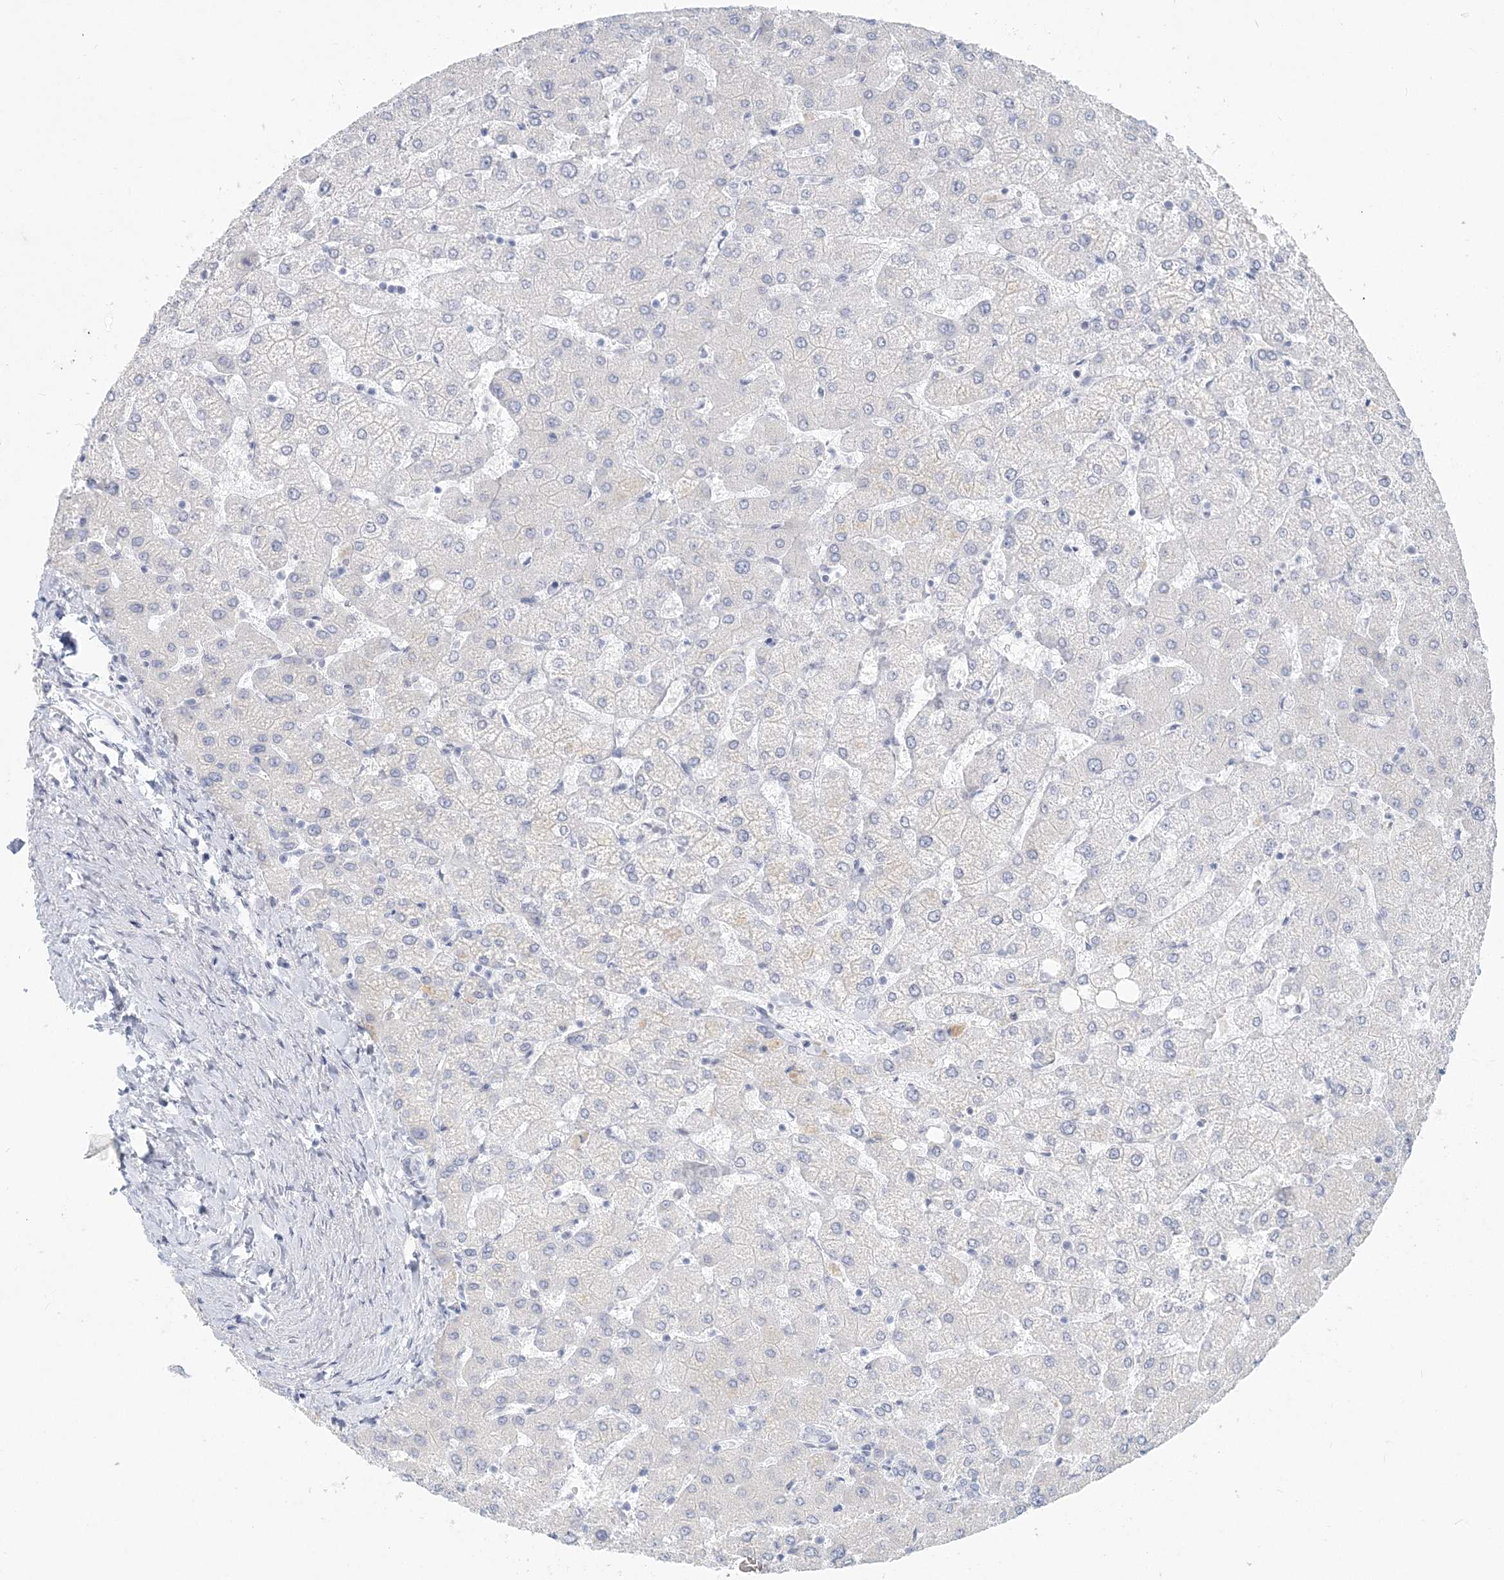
{"staining": {"intensity": "negative", "quantity": "none", "location": "none"}, "tissue": "liver", "cell_type": "Cholangiocytes", "image_type": "normal", "snomed": [{"axis": "morphology", "description": "Normal tissue, NOS"}, {"axis": "topography", "description": "Liver"}], "caption": "Immunohistochemistry (IHC) photomicrograph of unremarkable liver stained for a protein (brown), which demonstrates no positivity in cholangiocytes. (DAB (3,3'-diaminobenzidine) IHC with hematoxylin counter stain).", "gene": "CSN1S1", "patient": {"sex": "female", "age": 54}}